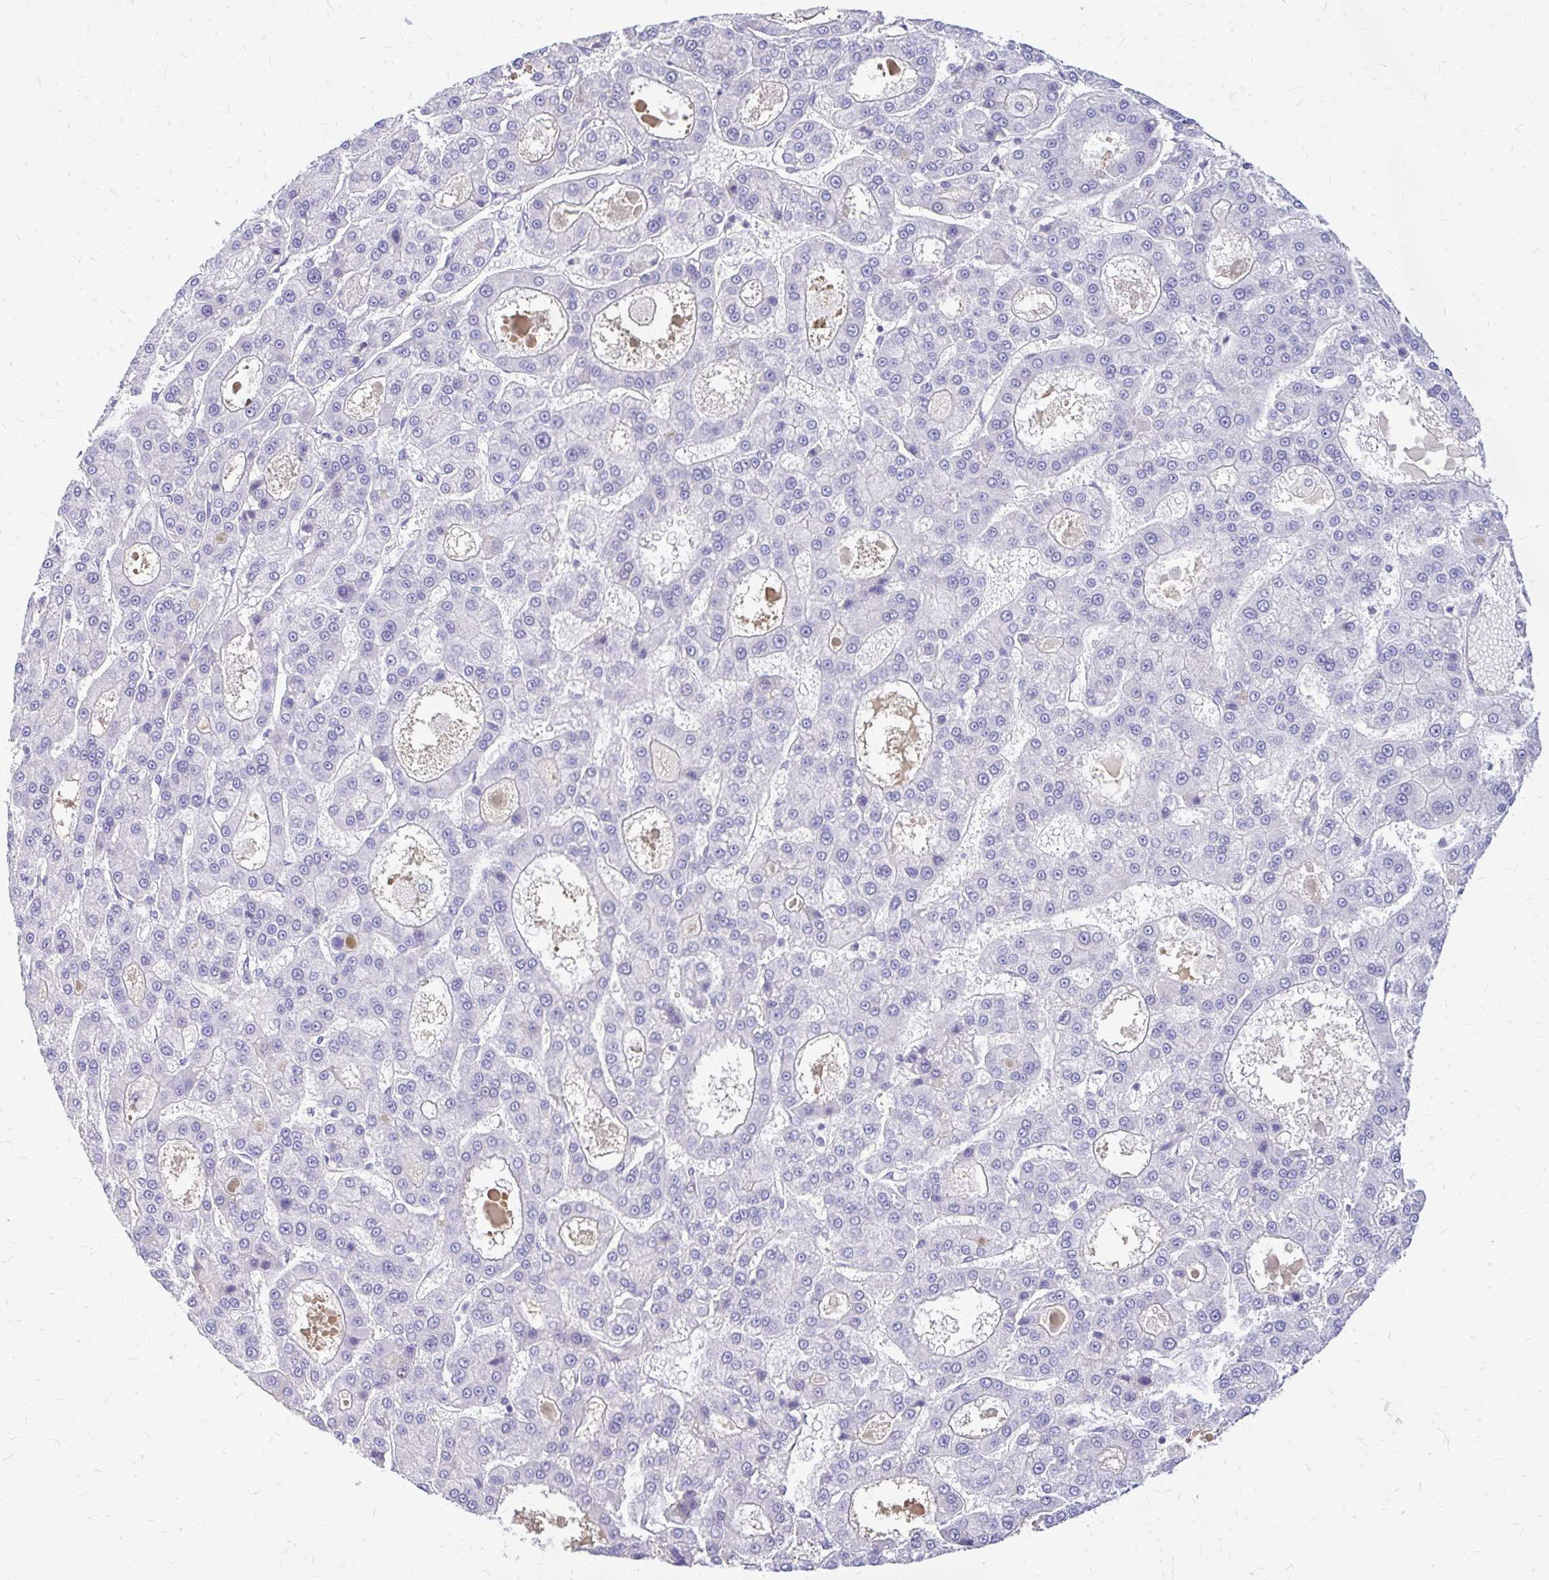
{"staining": {"intensity": "negative", "quantity": "none", "location": "none"}, "tissue": "liver cancer", "cell_type": "Tumor cells", "image_type": "cancer", "snomed": [{"axis": "morphology", "description": "Carcinoma, Hepatocellular, NOS"}, {"axis": "topography", "description": "Liver"}], "caption": "Protein analysis of liver hepatocellular carcinoma displays no significant staining in tumor cells.", "gene": "MAP1LC3A", "patient": {"sex": "male", "age": 70}}